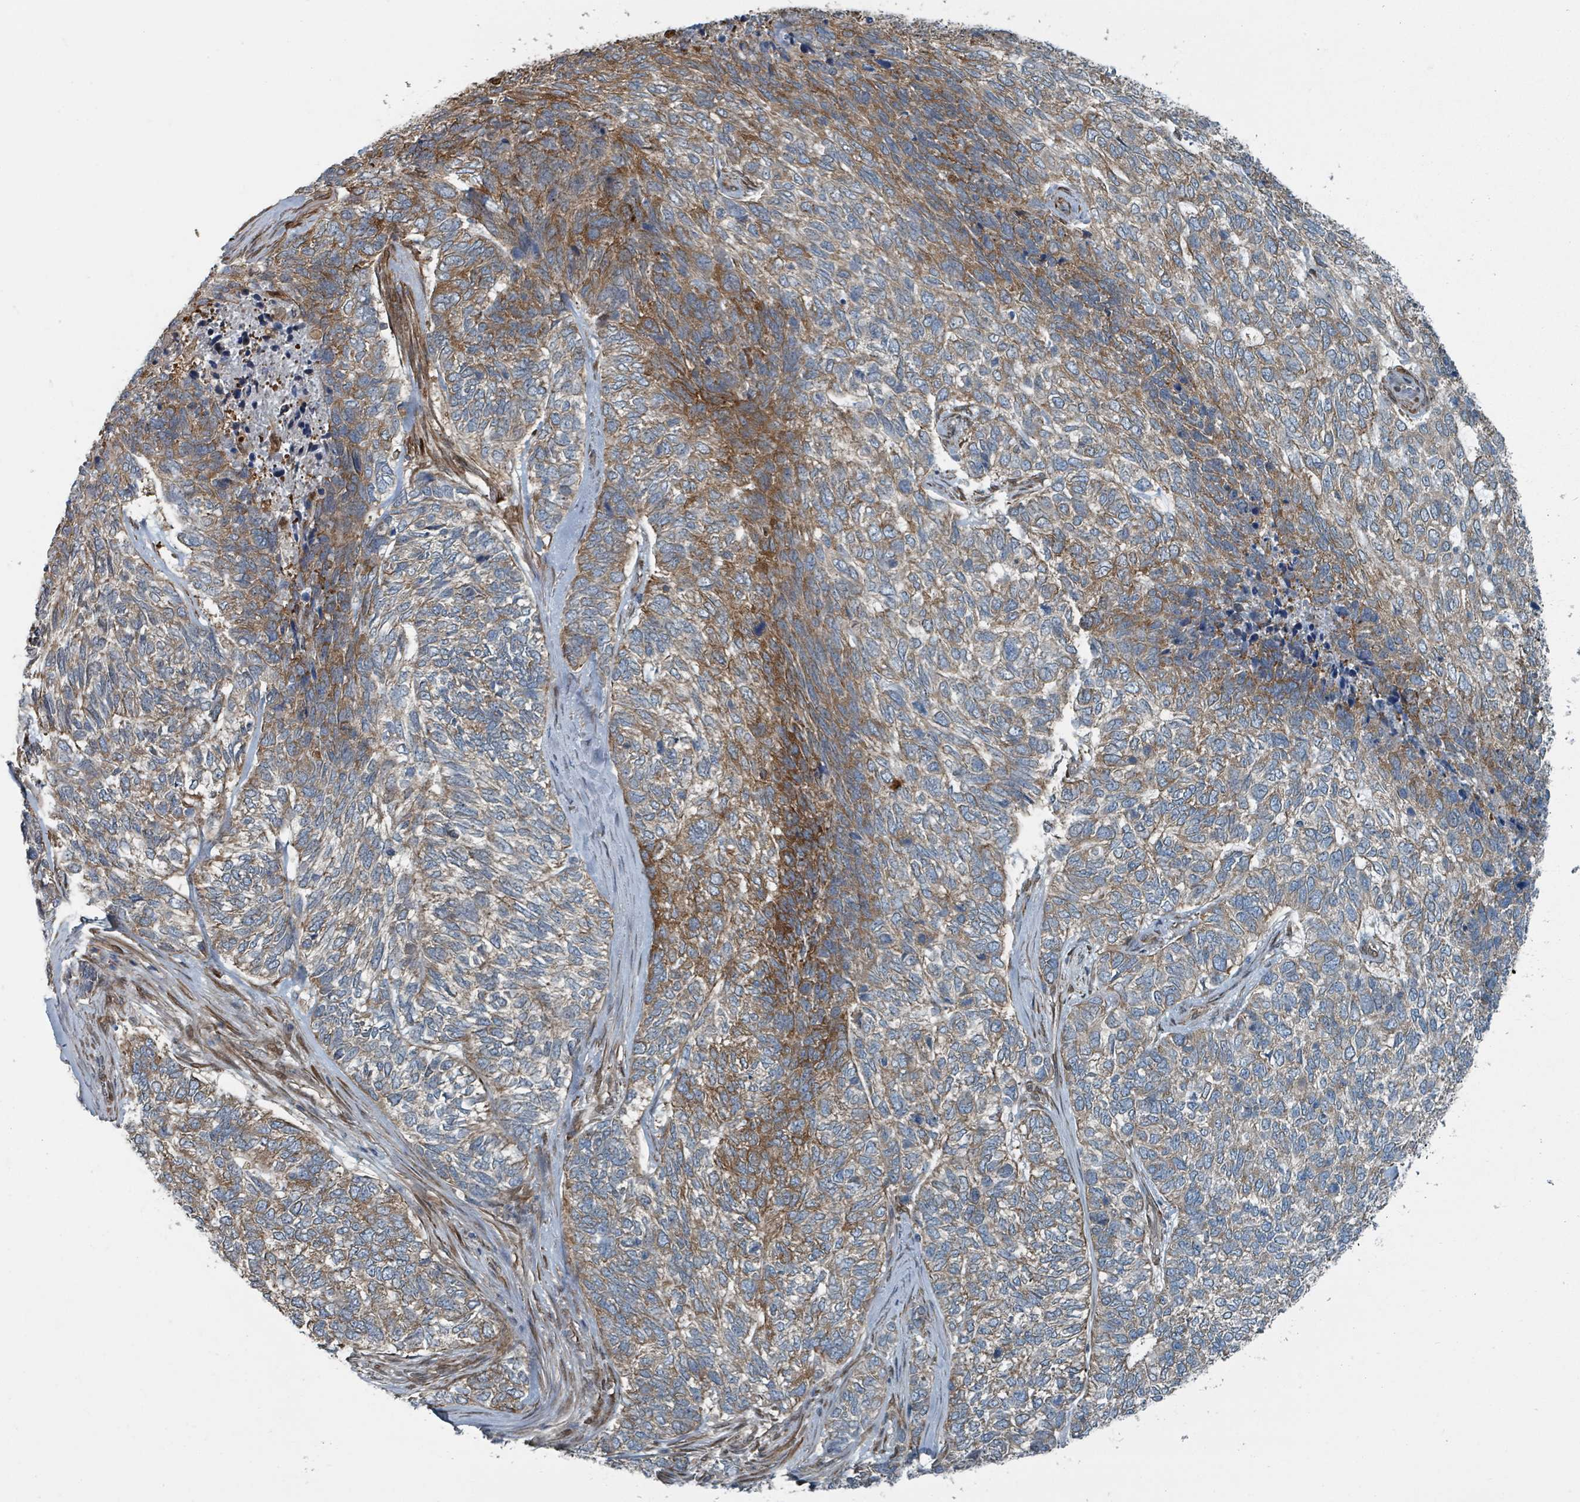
{"staining": {"intensity": "moderate", "quantity": ">75%", "location": "cytoplasmic/membranous"}, "tissue": "skin cancer", "cell_type": "Tumor cells", "image_type": "cancer", "snomed": [{"axis": "morphology", "description": "Basal cell carcinoma"}, {"axis": "topography", "description": "Skin"}], "caption": "Immunohistochemical staining of human skin cancer (basal cell carcinoma) displays medium levels of moderate cytoplasmic/membranous positivity in about >75% of tumor cells.", "gene": "RHPN2", "patient": {"sex": "female", "age": 65}}